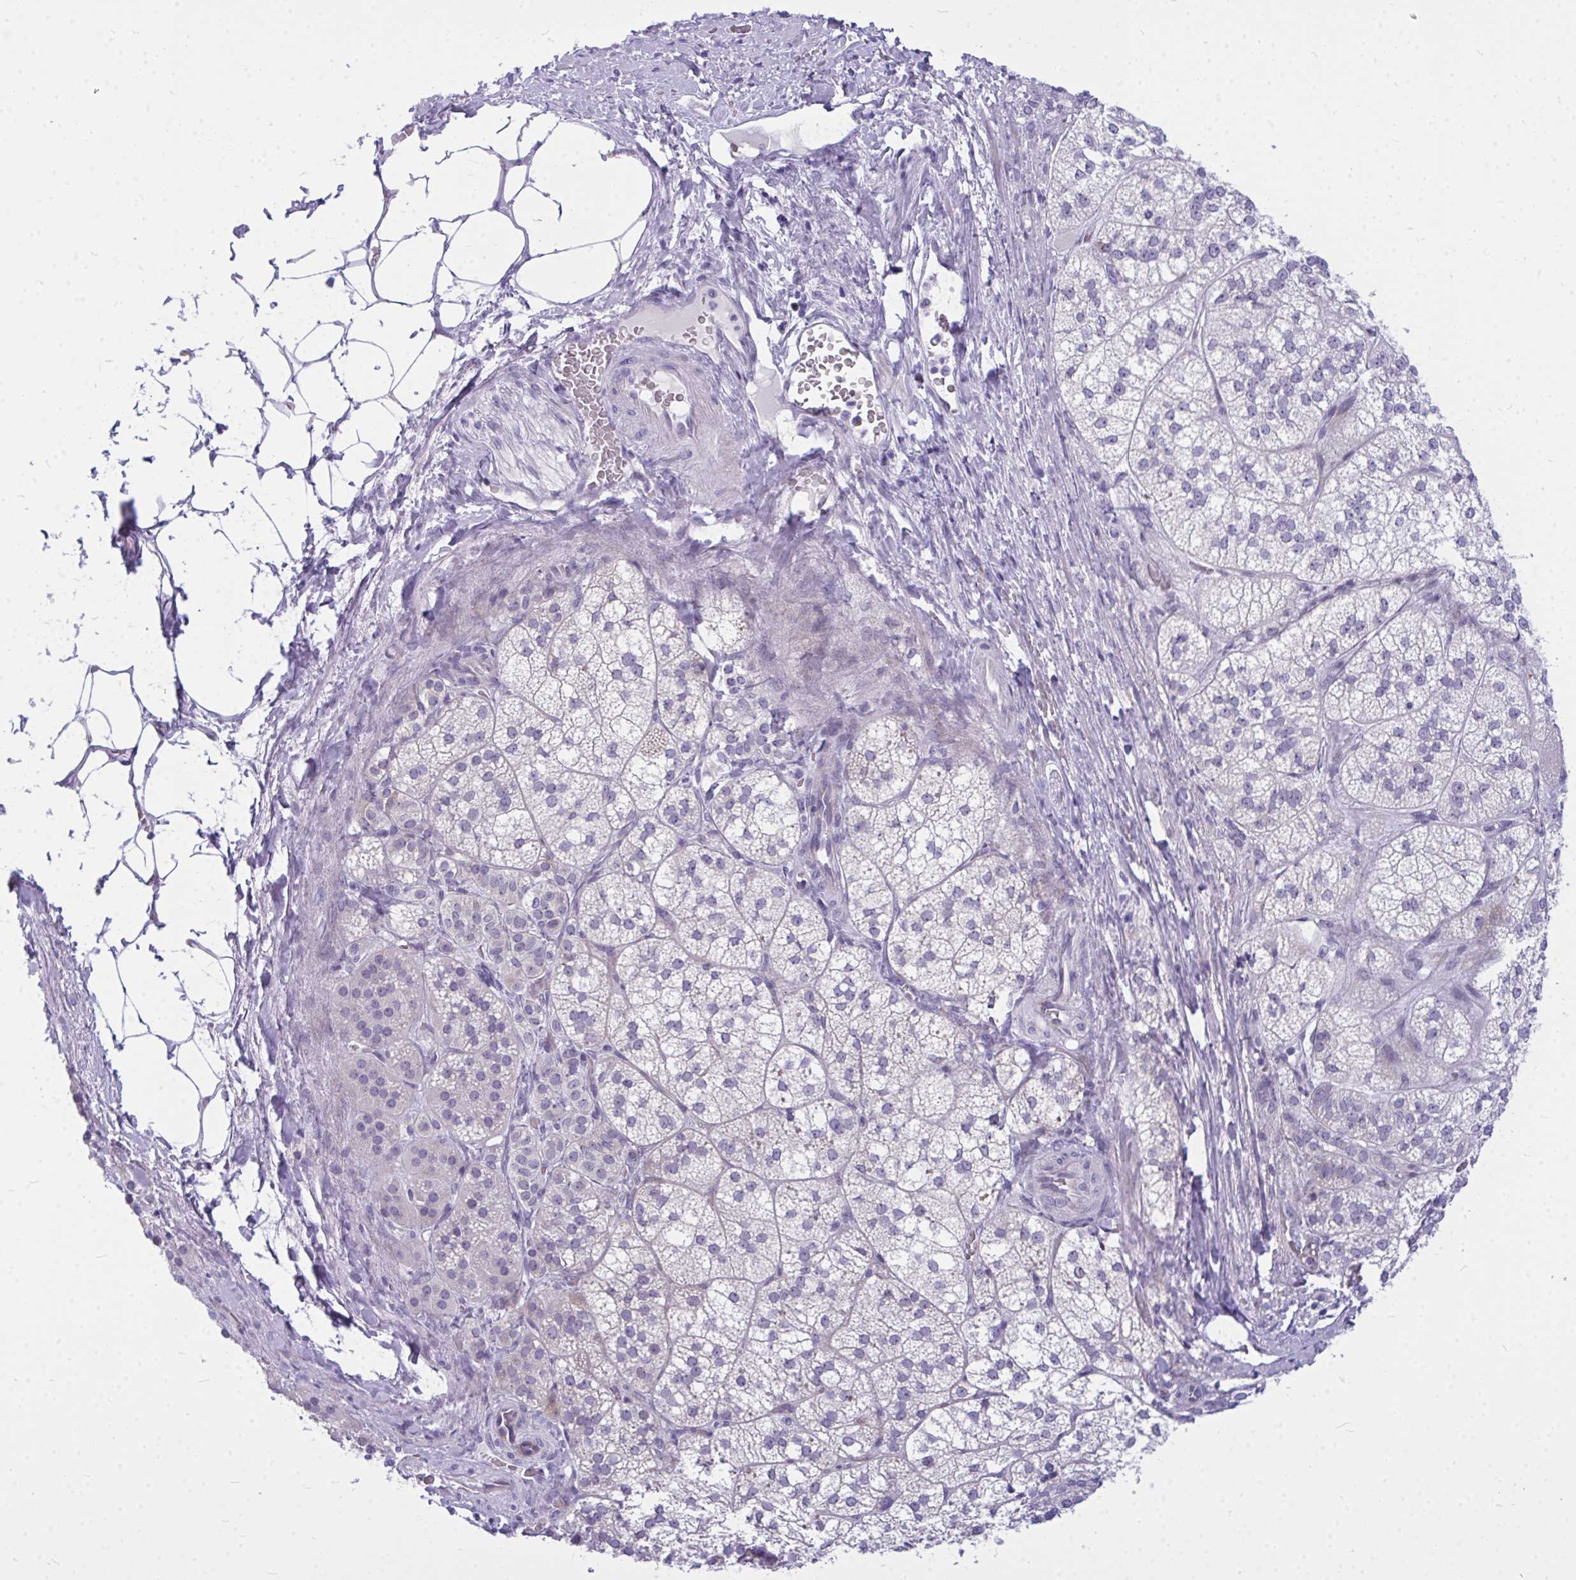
{"staining": {"intensity": "moderate", "quantity": "<25%", "location": "cytoplasmic/membranous"}, "tissue": "adrenal gland", "cell_type": "Glandular cells", "image_type": "normal", "snomed": [{"axis": "morphology", "description": "Normal tissue, NOS"}, {"axis": "topography", "description": "Adrenal gland"}], "caption": "A micrograph of human adrenal gland stained for a protein reveals moderate cytoplasmic/membranous brown staining in glandular cells.", "gene": "ZSCAN25", "patient": {"sex": "female", "age": 60}}